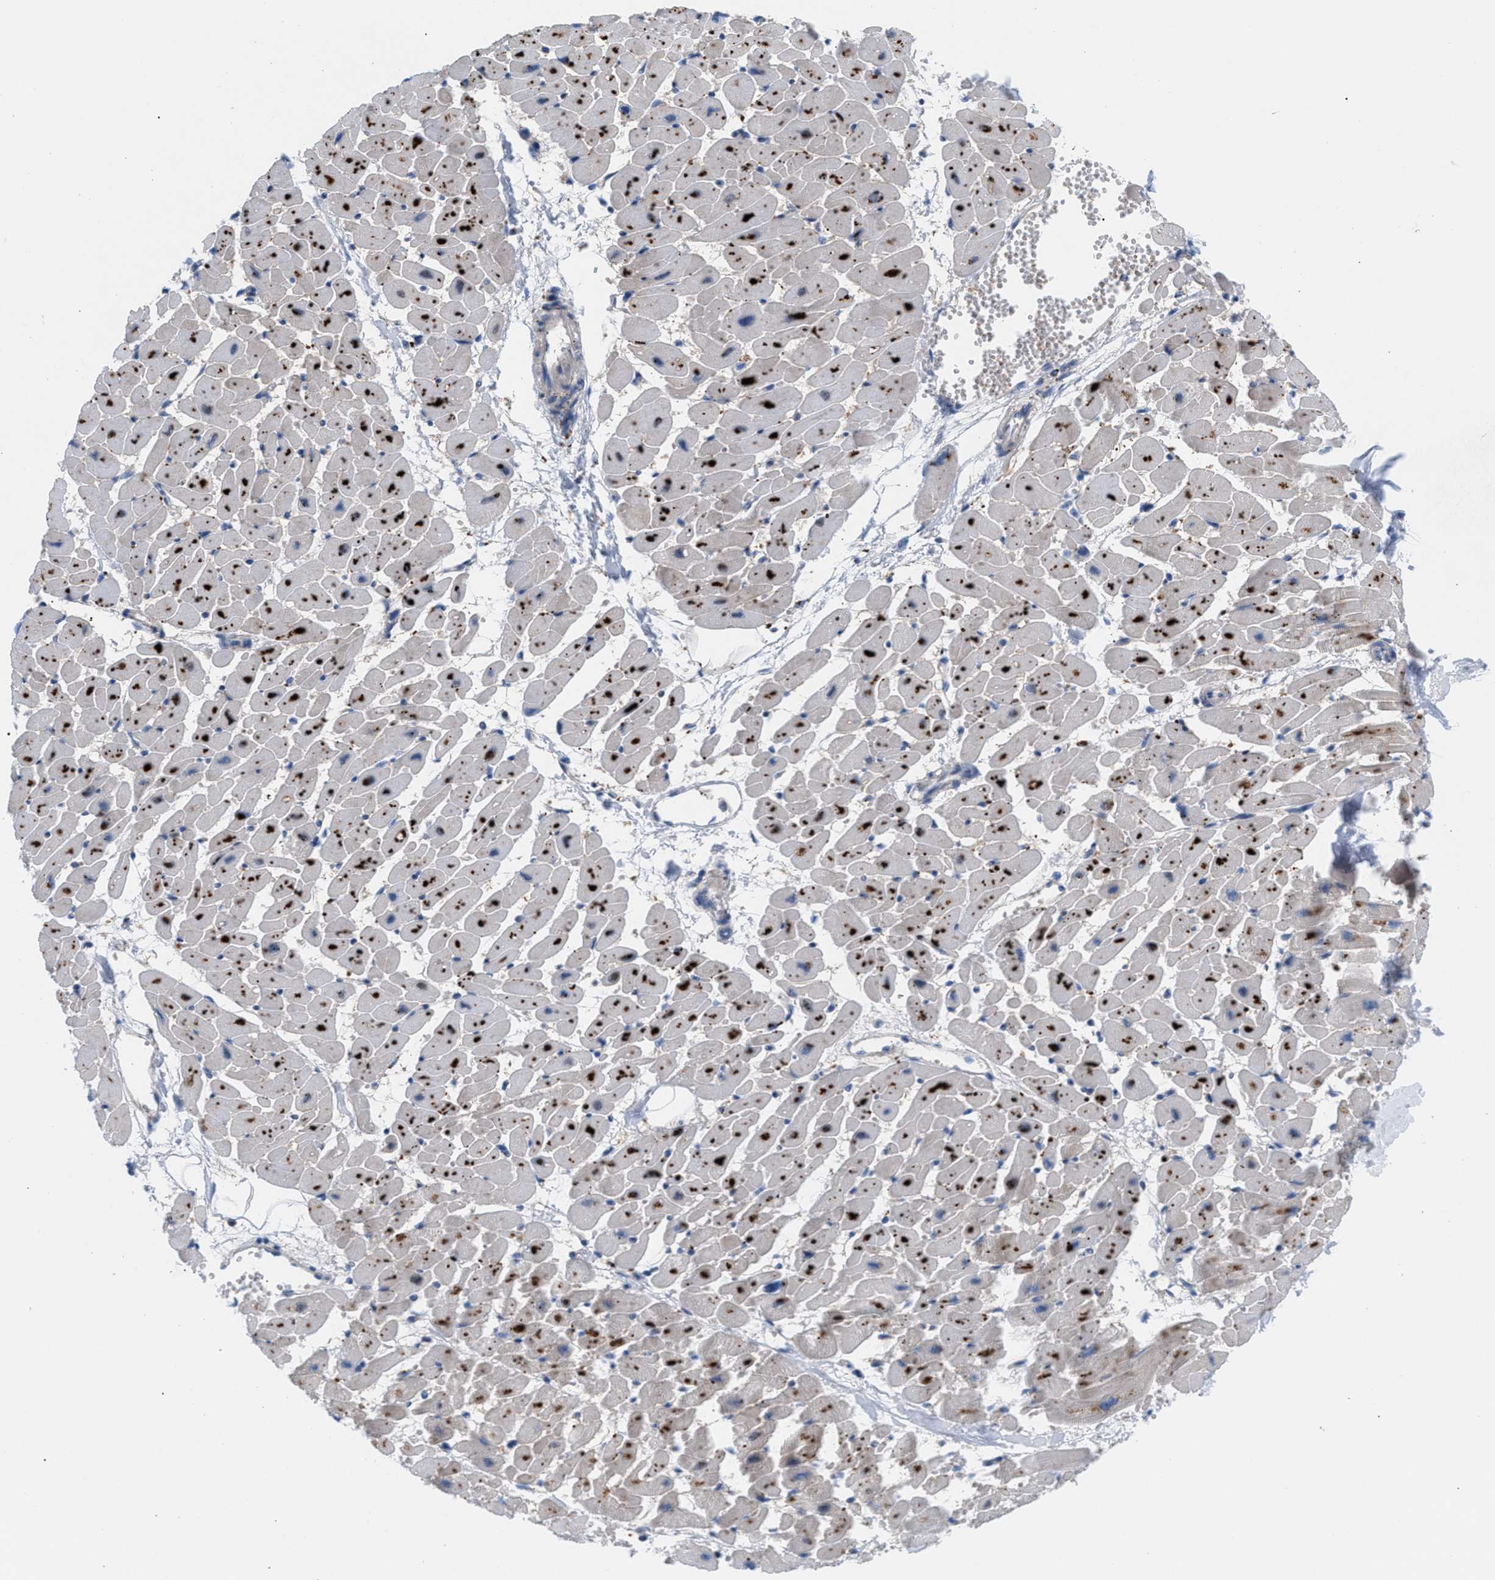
{"staining": {"intensity": "moderate", "quantity": "25%-75%", "location": "cytoplasmic/membranous"}, "tissue": "heart muscle", "cell_type": "Cardiomyocytes", "image_type": "normal", "snomed": [{"axis": "morphology", "description": "Normal tissue, NOS"}, {"axis": "topography", "description": "Heart"}], "caption": "This micrograph exhibits benign heart muscle stained with IHC to label a protein in brown. The cytoplasmic/membranous of cardiomyocytes show moderate positivity for the protein. Nuclei are counter-stained blue.", "gene": "MBTD1", "patient": {"sex": "female", "age": 19}}